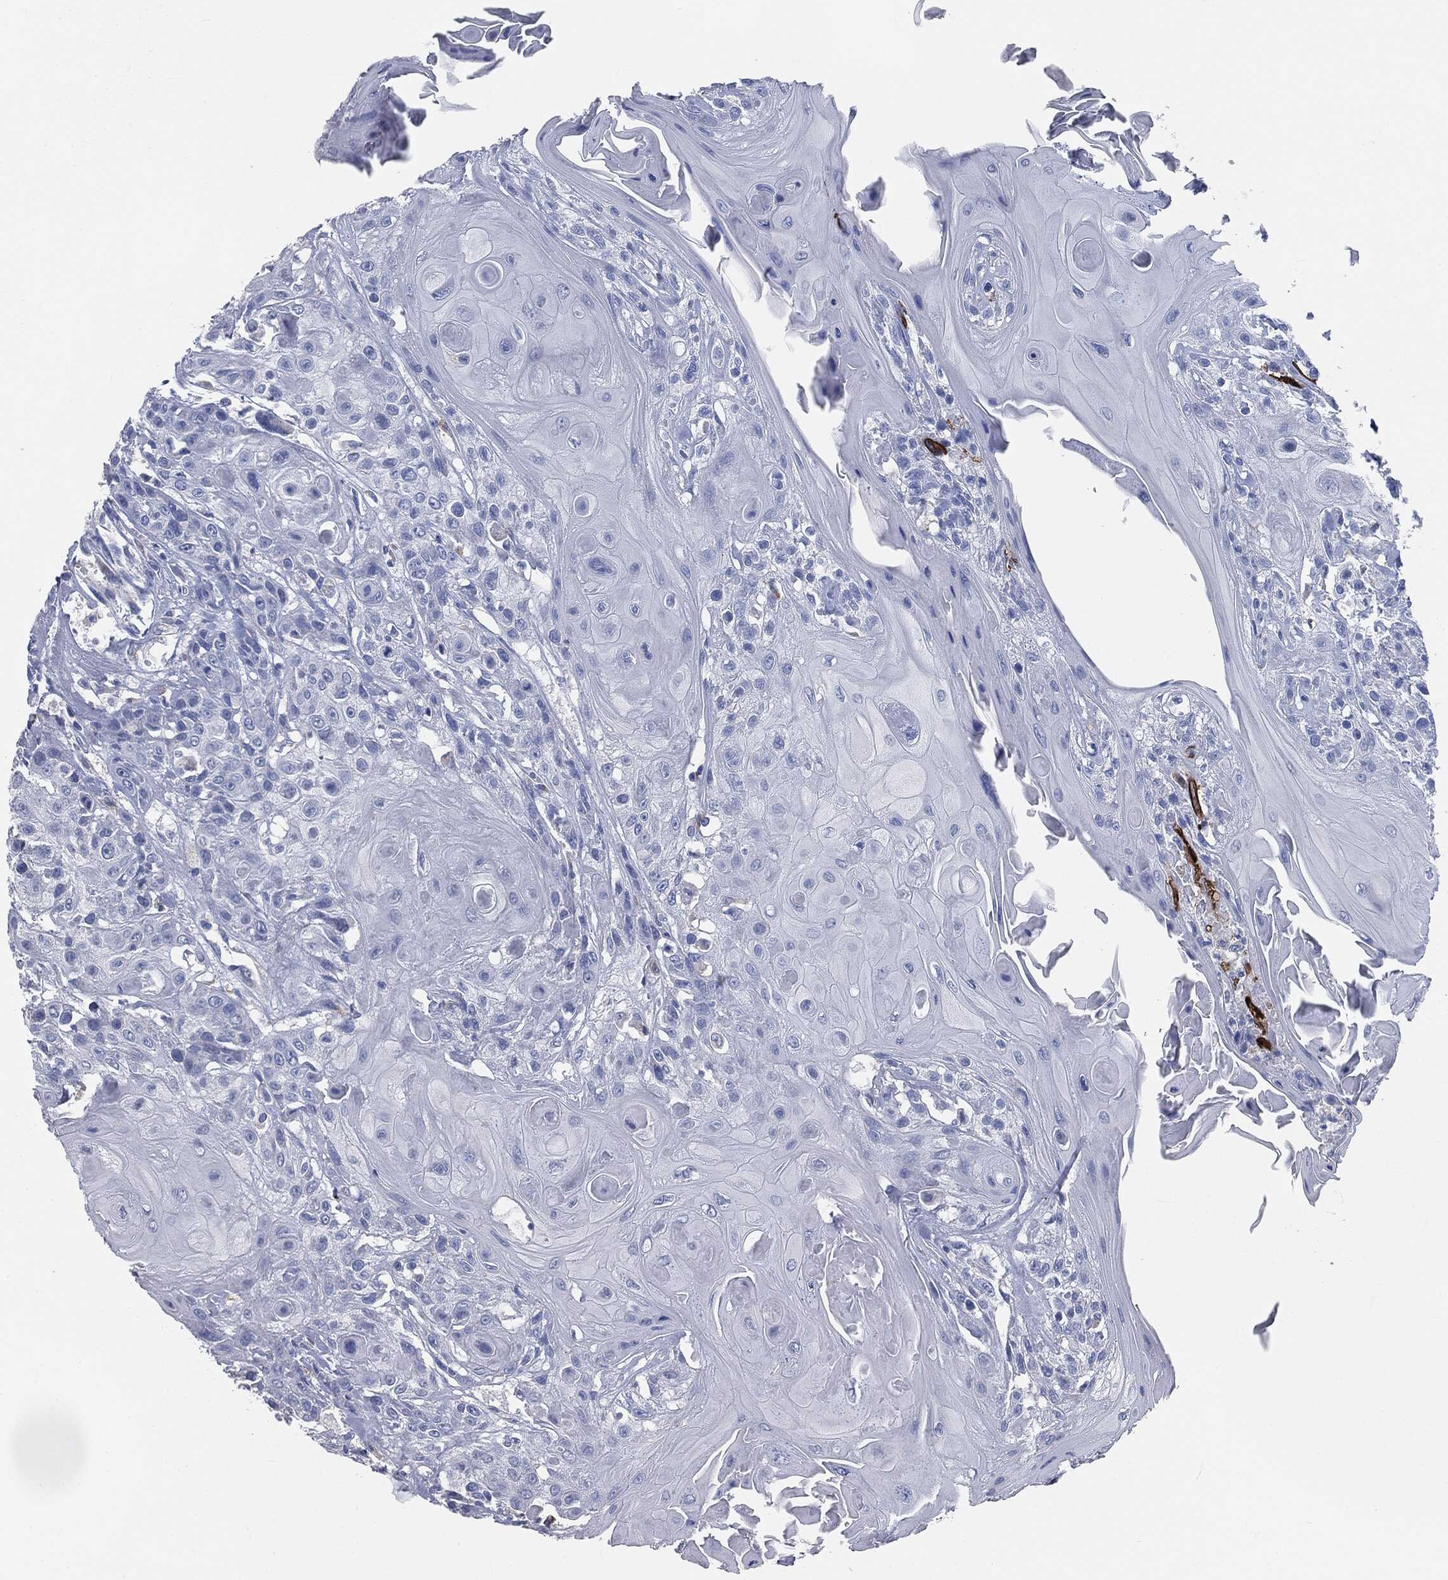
{"staining": {"intensity": "negative", "quantity": "none", "location": "none"}, "tissue": "head and neck cancer", "cell_type": "Tumor cells", "image_type": "cancer", "snomed": [{"axis": "morphology", "description": "Squamous cell carcinoma, NOS"}, {"axis": "topography", "description": "Head-Neck"}], "caption": "Immunohistochemistry histopathology image of neoplastic tissue: human head and neck squamous cell carcinoma stained with DAB reveals no significant protein positivity in tumor cells.", "gene": "CAV3", "patient": {"sex": "female", "age": 59}}